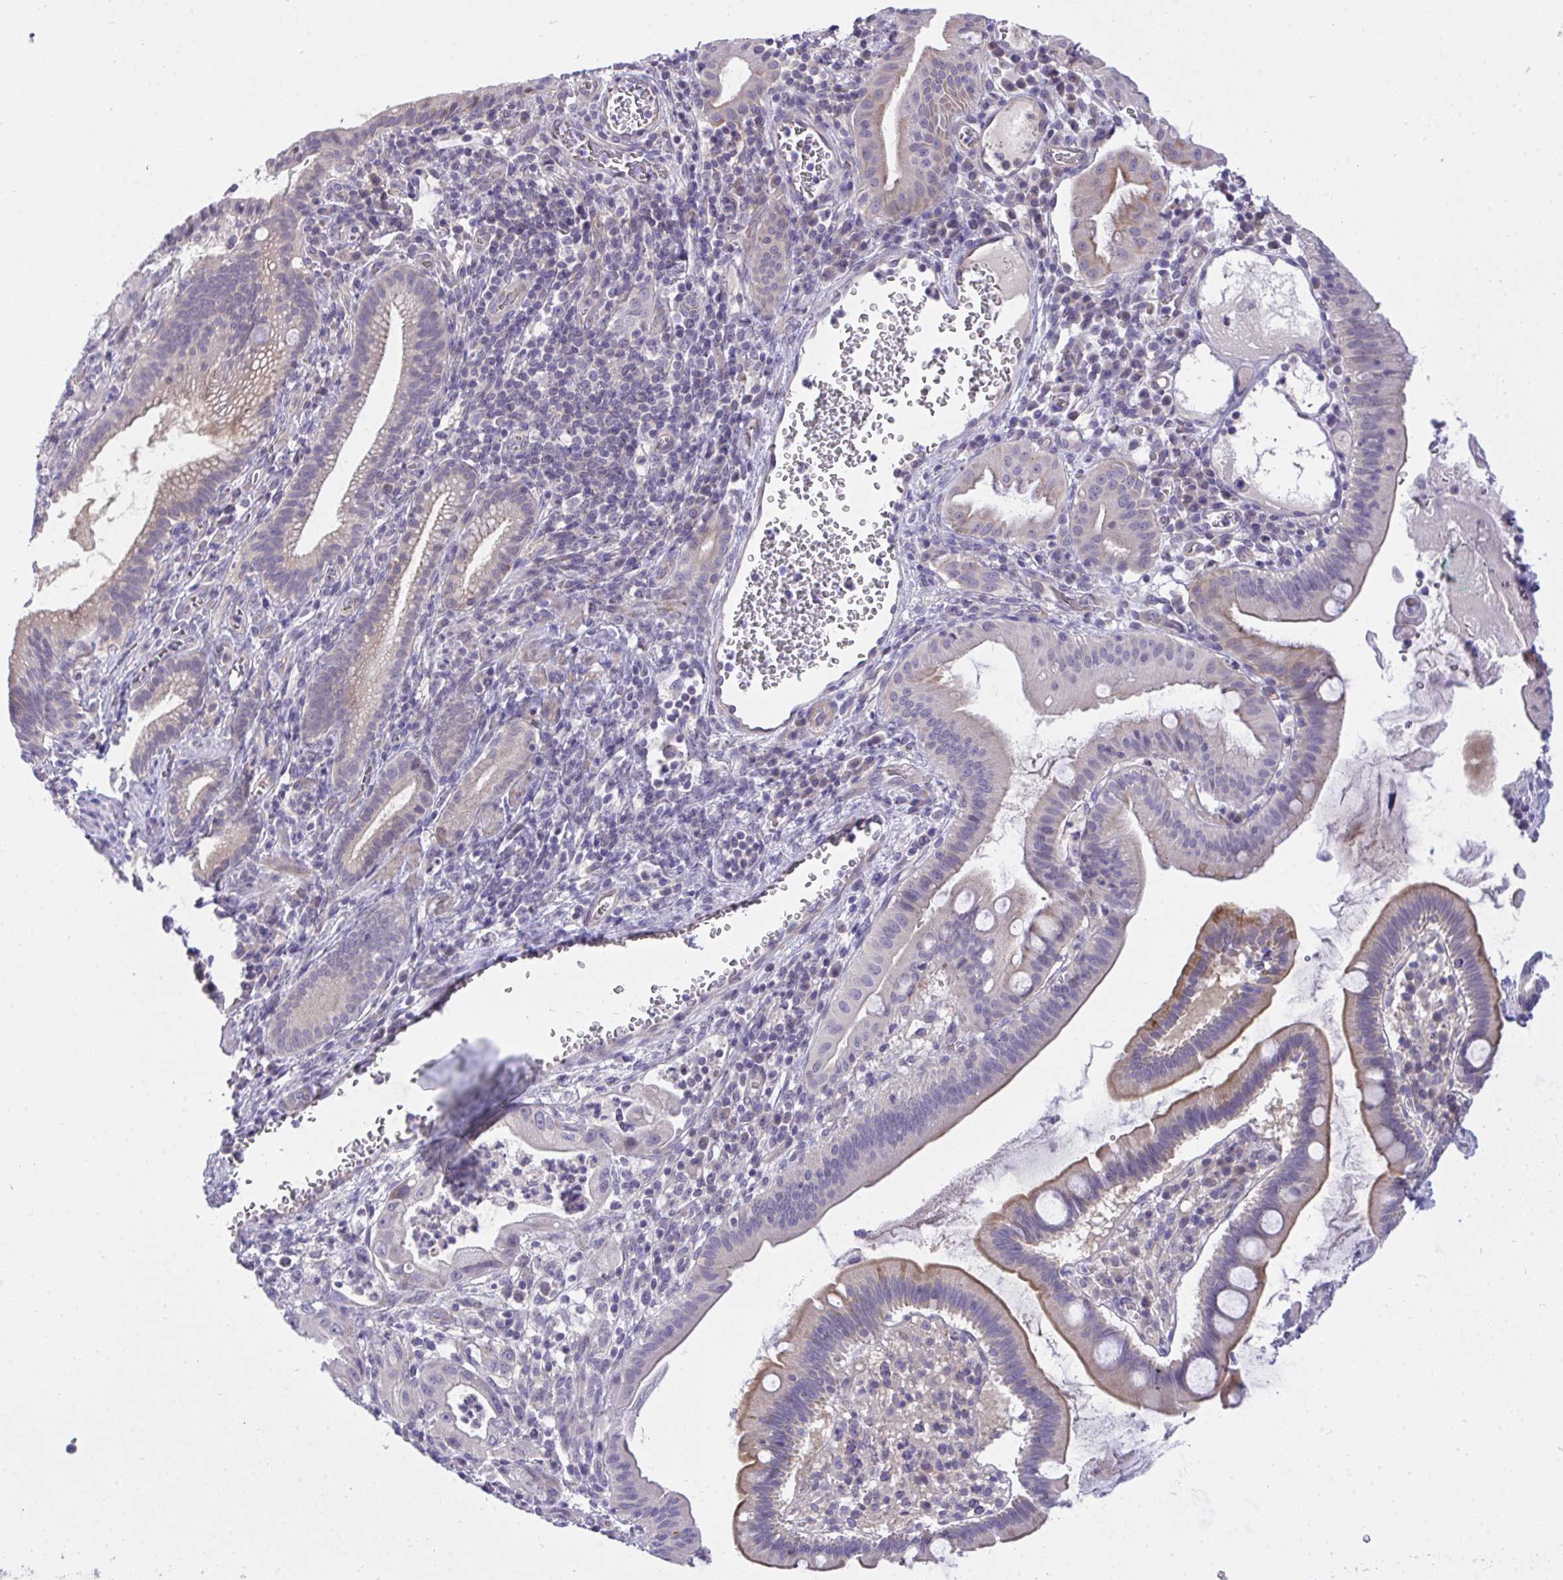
{"staining": {"intensity": "weak", "quantity": "<25%", "location": "cytoplasmic/membranous"}, "tissue": "pancreatic cancer", "cell_type": "Tumor cells", "image_type": "cancer", "snomed": [{"axis": "morphology", "description": "Adenocarcinoma, NOS"}, {"axis": "topography", "description": "Pancreas"}], "caption": "This is an immunohistochemistry (IHC) micrograph of pancreatic adenocarcinoma. There is no positivity in tumor cells.", "gene": "C19orf54", "patient": {"sex": "male", "age": 68}}